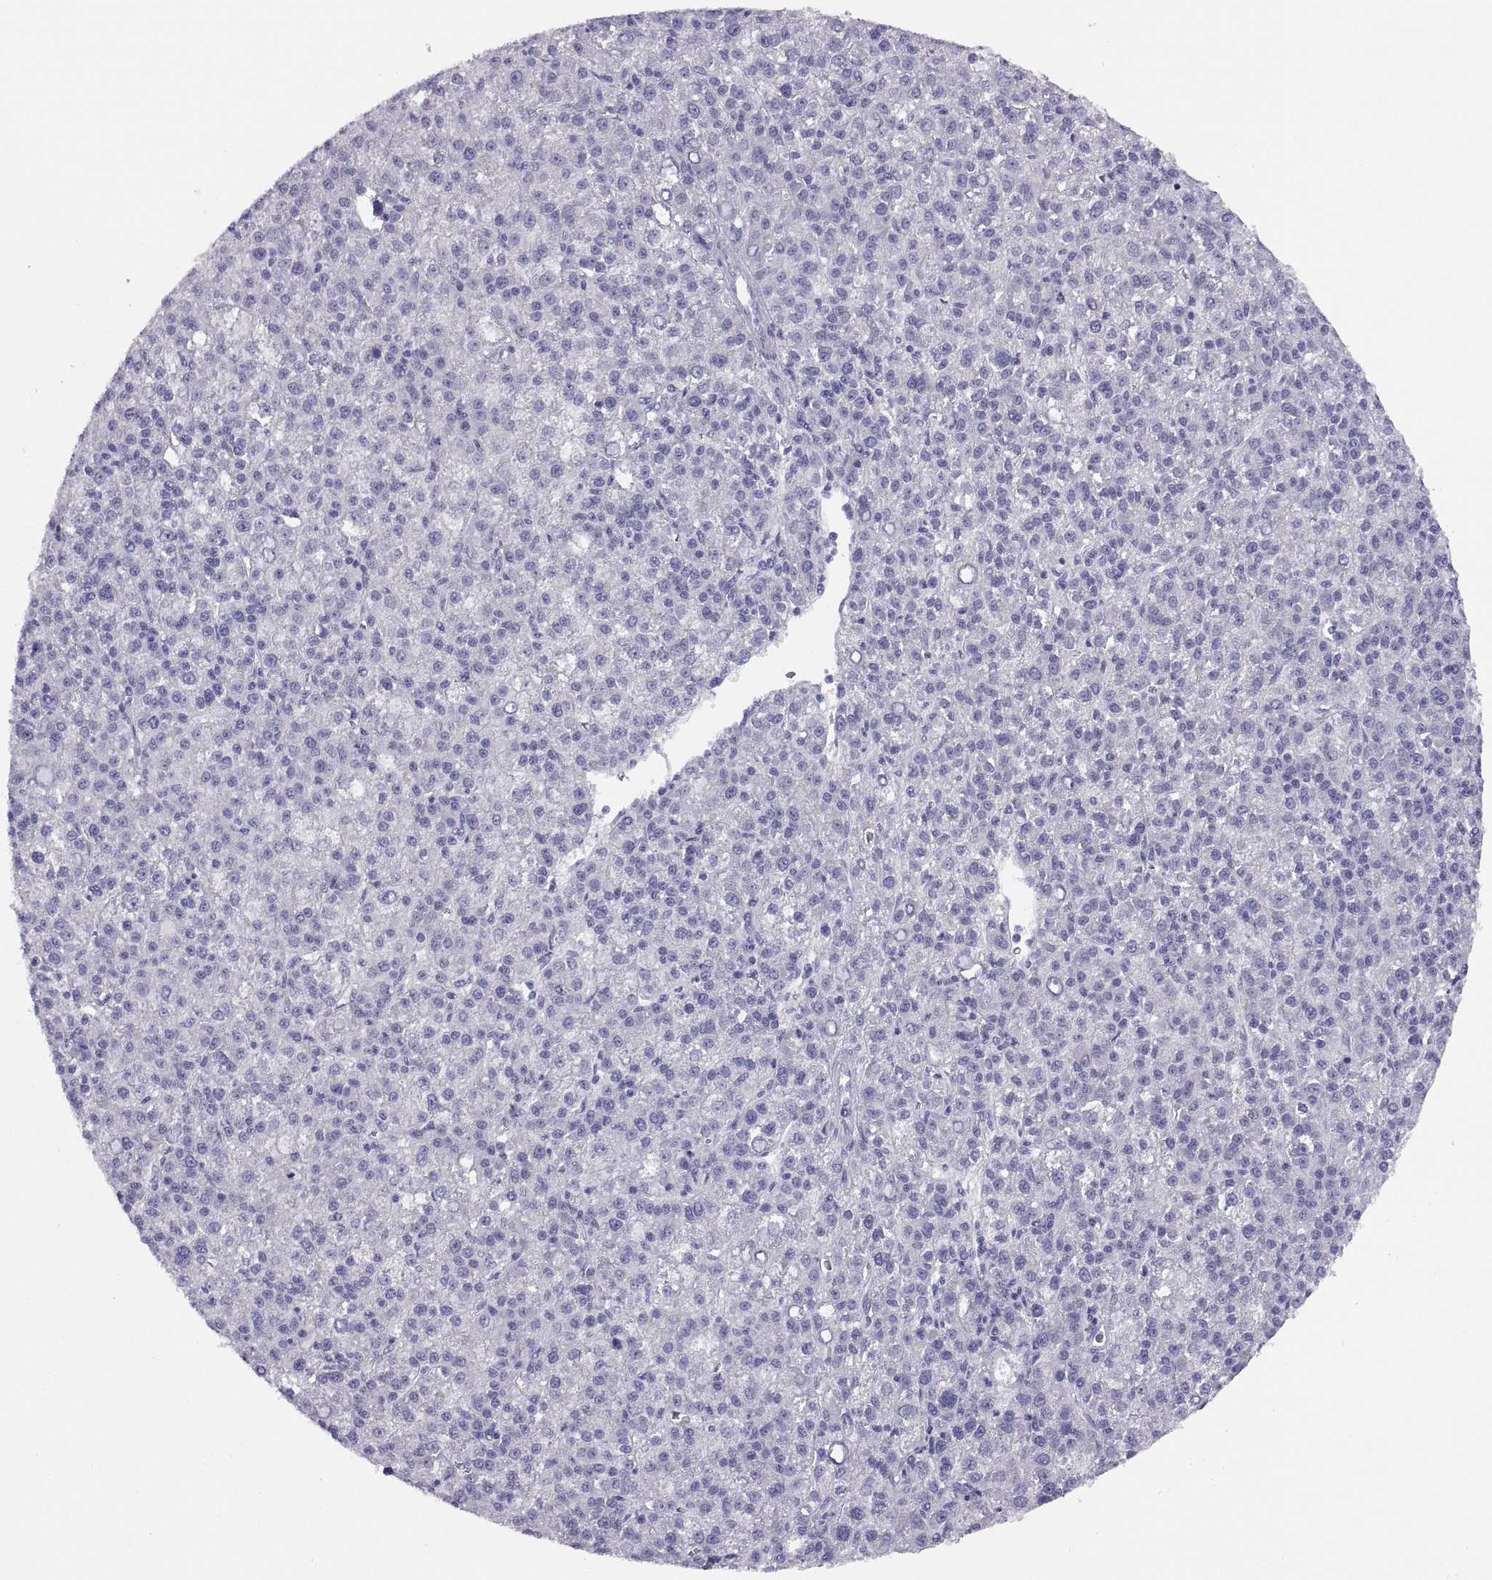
{"staining": {"intensity": "negative", "quantity": "none", "location": "none"}, "tissue": "liver cancer", "cell_type": "Tumor cells", "image_type": "cancer", "snomed": [{"axis": "morphology", "description": "Carcinoma, Hepatocellular, NOS"}, {"axis": "topography", "description": "Liver"}], "caption": "Immunohistochemistry (IHC) histopathology image of human liver cancer stained for a protein (brown), which exhibits no positivity in tumor cells.", "gene": "STRC", "patient": {"sex": "female", "age": 60}}